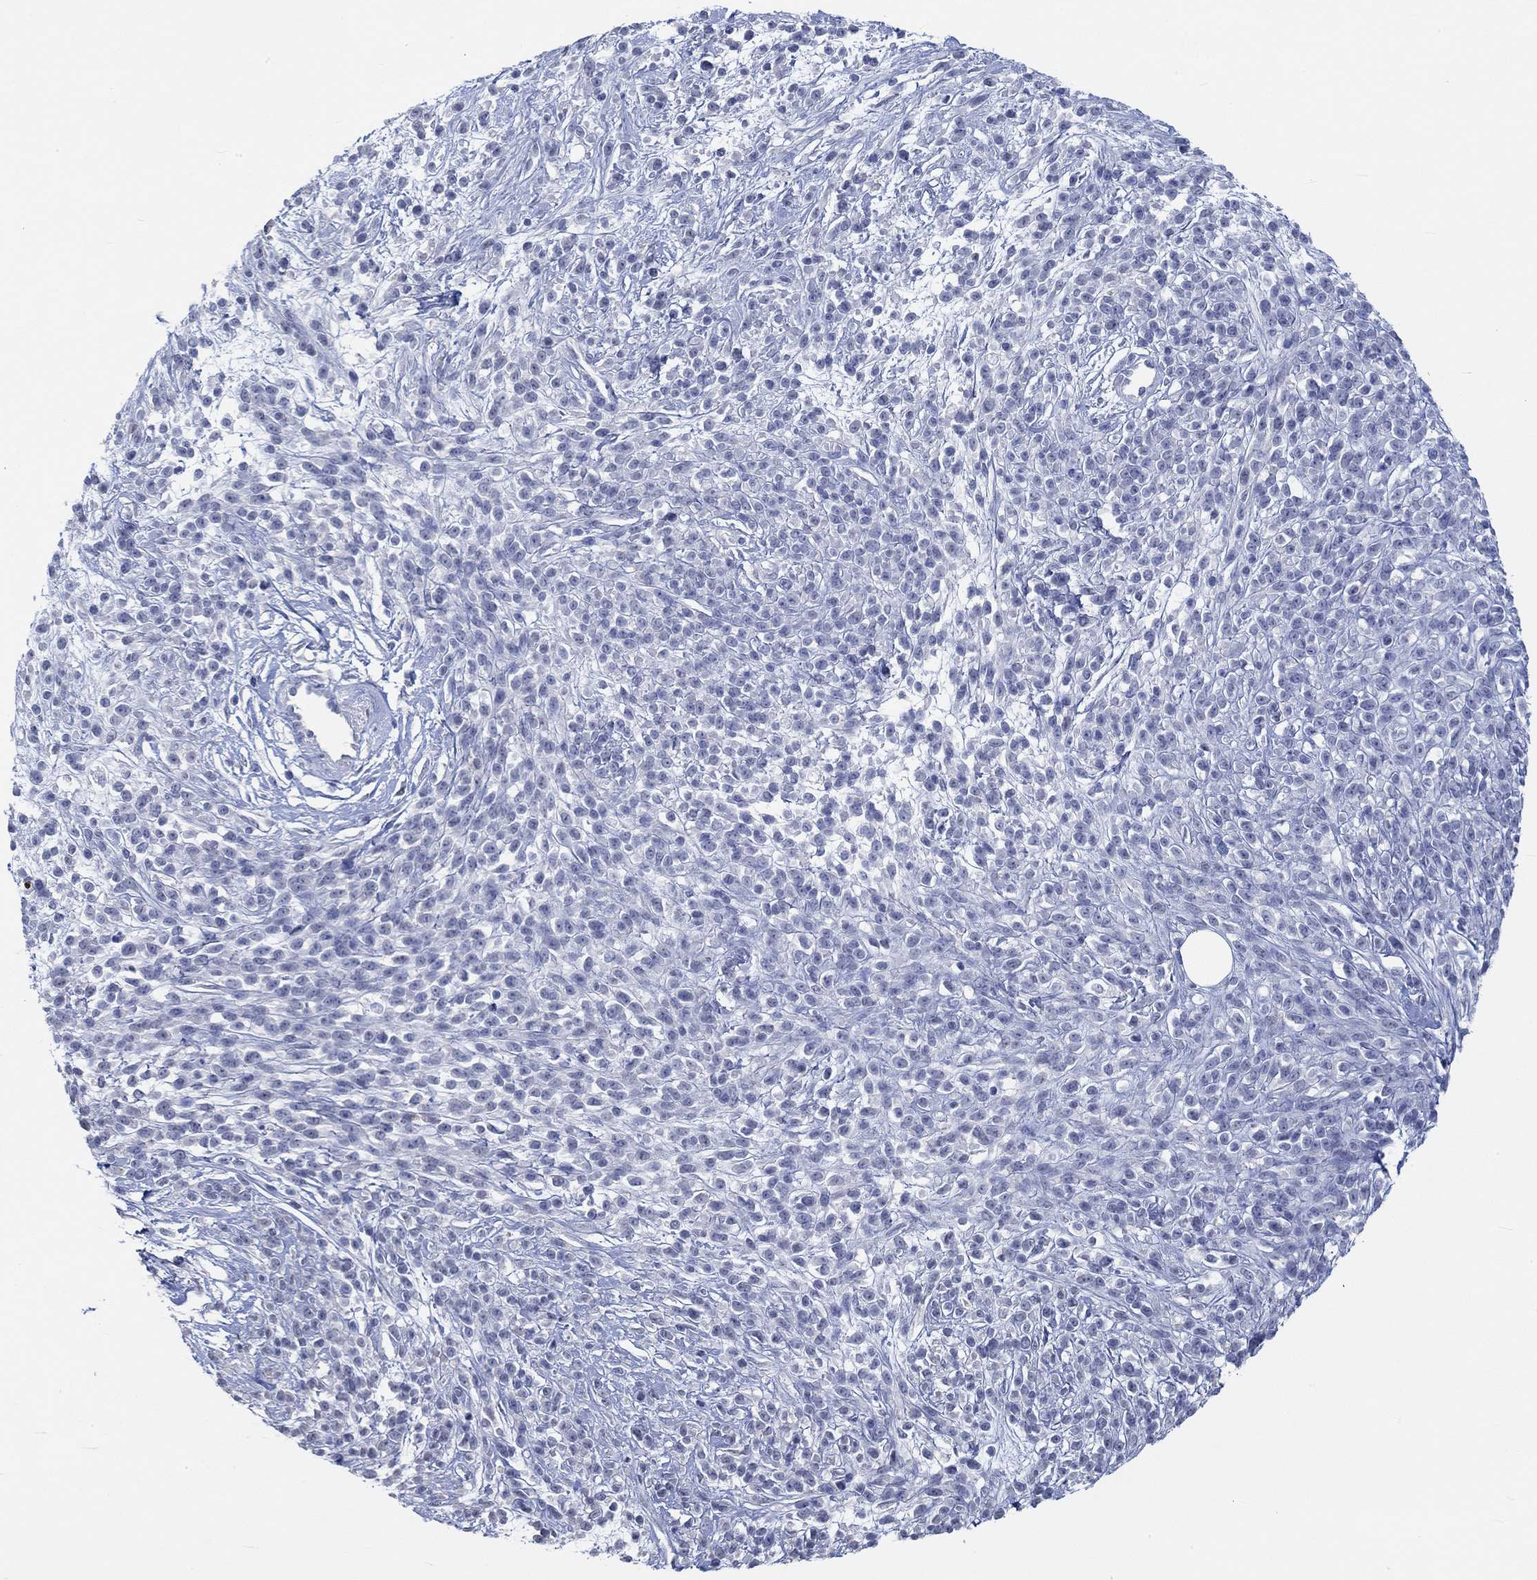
{"staining": {"intensity": "negative", "quantity": "none", "location": "none"}, "tissue": "melanoma", "cell_type": "Tumor cells", "image_type": "cancer", "snomed": [{"axis": "morphology", "description": "Malignant melanoma, NOS"}, {"axis": "topography", "description": "Skin"}, {"axis": "topography", "description": "Skin of trunk"}], "caption": "DAB immunohistochemical staining of human malignant melanoma exhibits no significant positivity in tumor cells. (DAB (3,3'-diaminobenzidine) IHC visualized using brightfield microscopy, high magnification).", "gene": "PNMA5", "patient": {"sex": "male", "age": 74}}